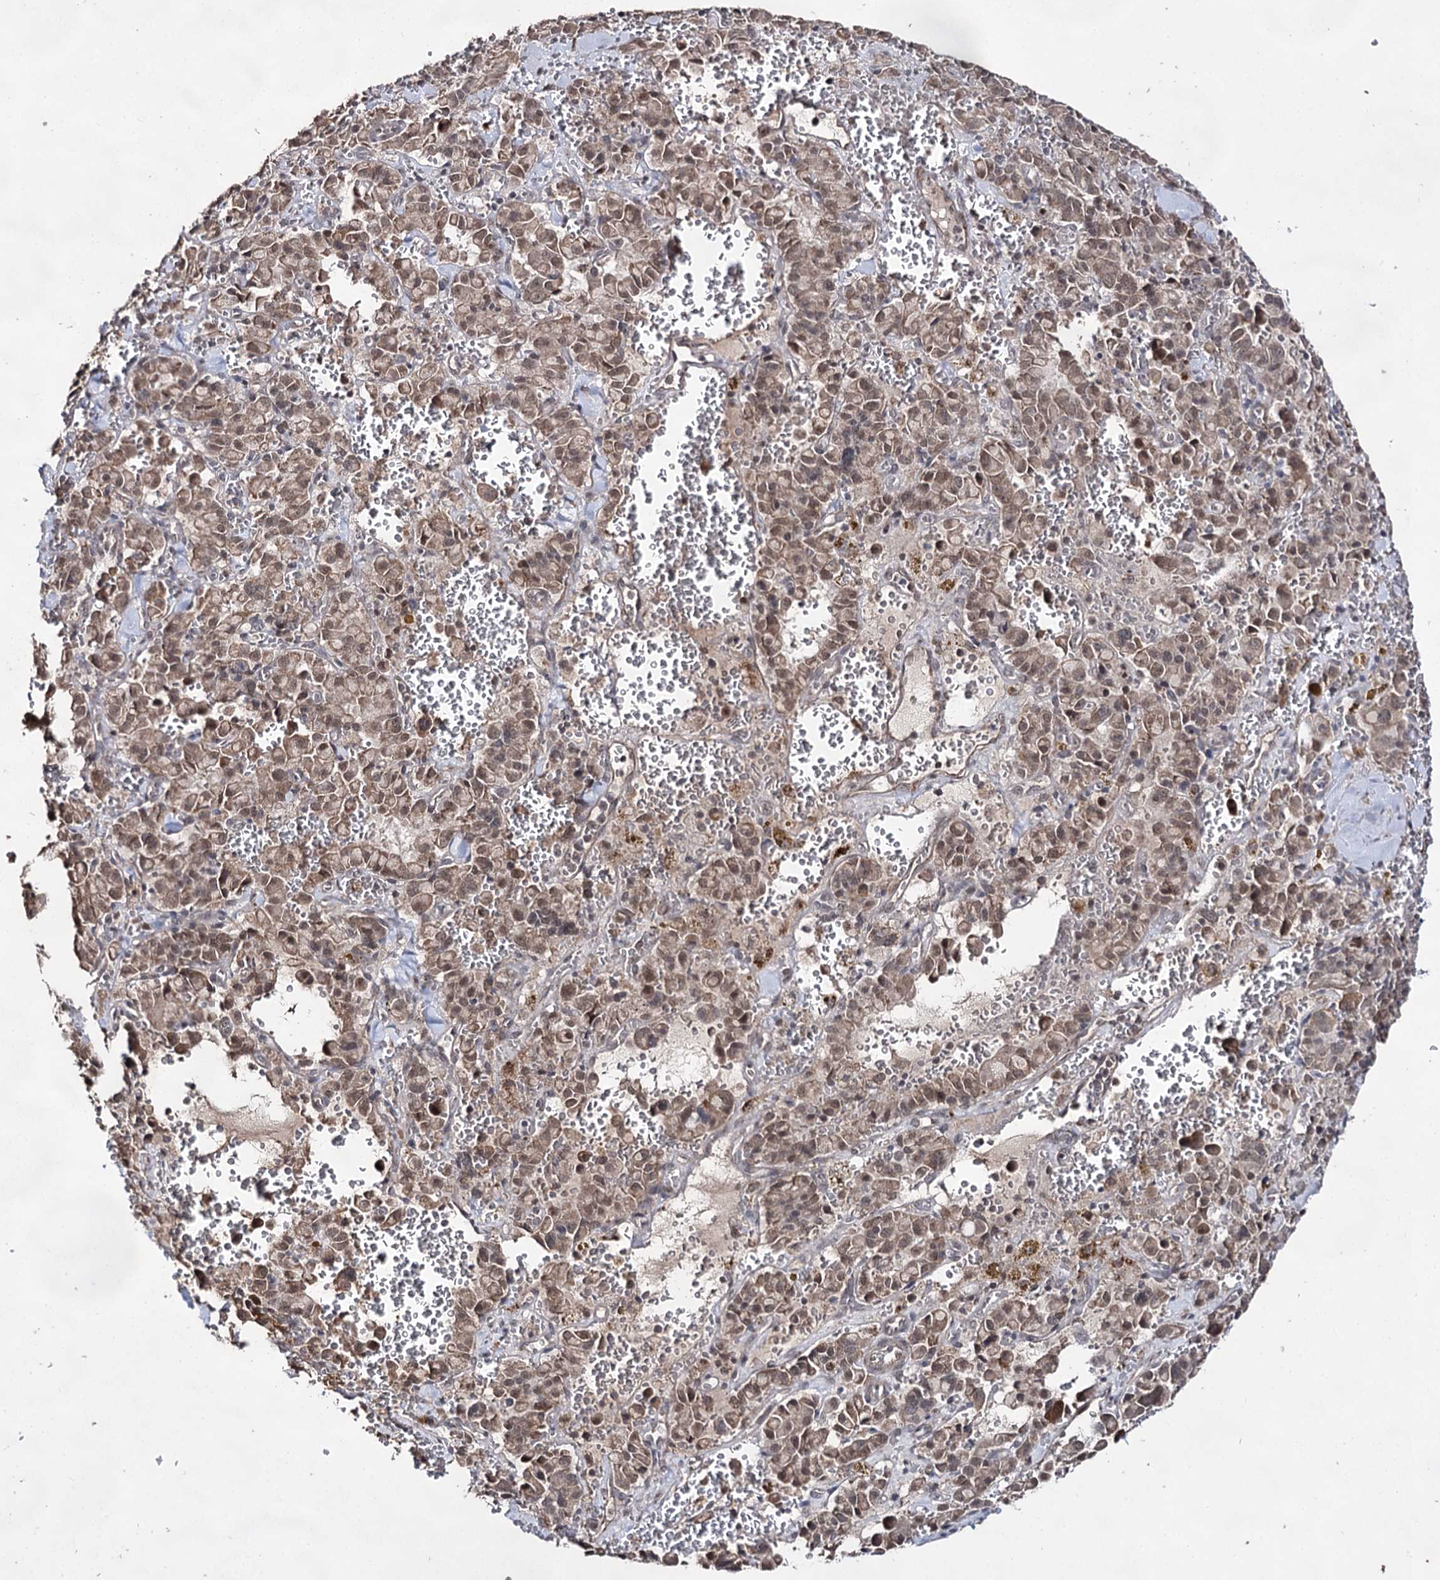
{"staining": {"intensity": "moderate", "quantity": ">75%", "location": "cytoplasmic/membranous,nuclear"}, "tissue": "pancreatic cancer", "cell_type": "Tumor cells", "image_type": "cancer", "snomed": [{"axis": "morphology", "description": "Adenocarcinoma, NOS"}, {"axis": "topography", "description": "Pancreas"}], "caption": "Moderate cytoplasmic/membranous and nuclear staining is appreciated in about >75% of tumor cells in pancreatic cancer (adenocarcinoma).", "gene": "ACTR6", "patient": {"sex": "male", "age": 65}}